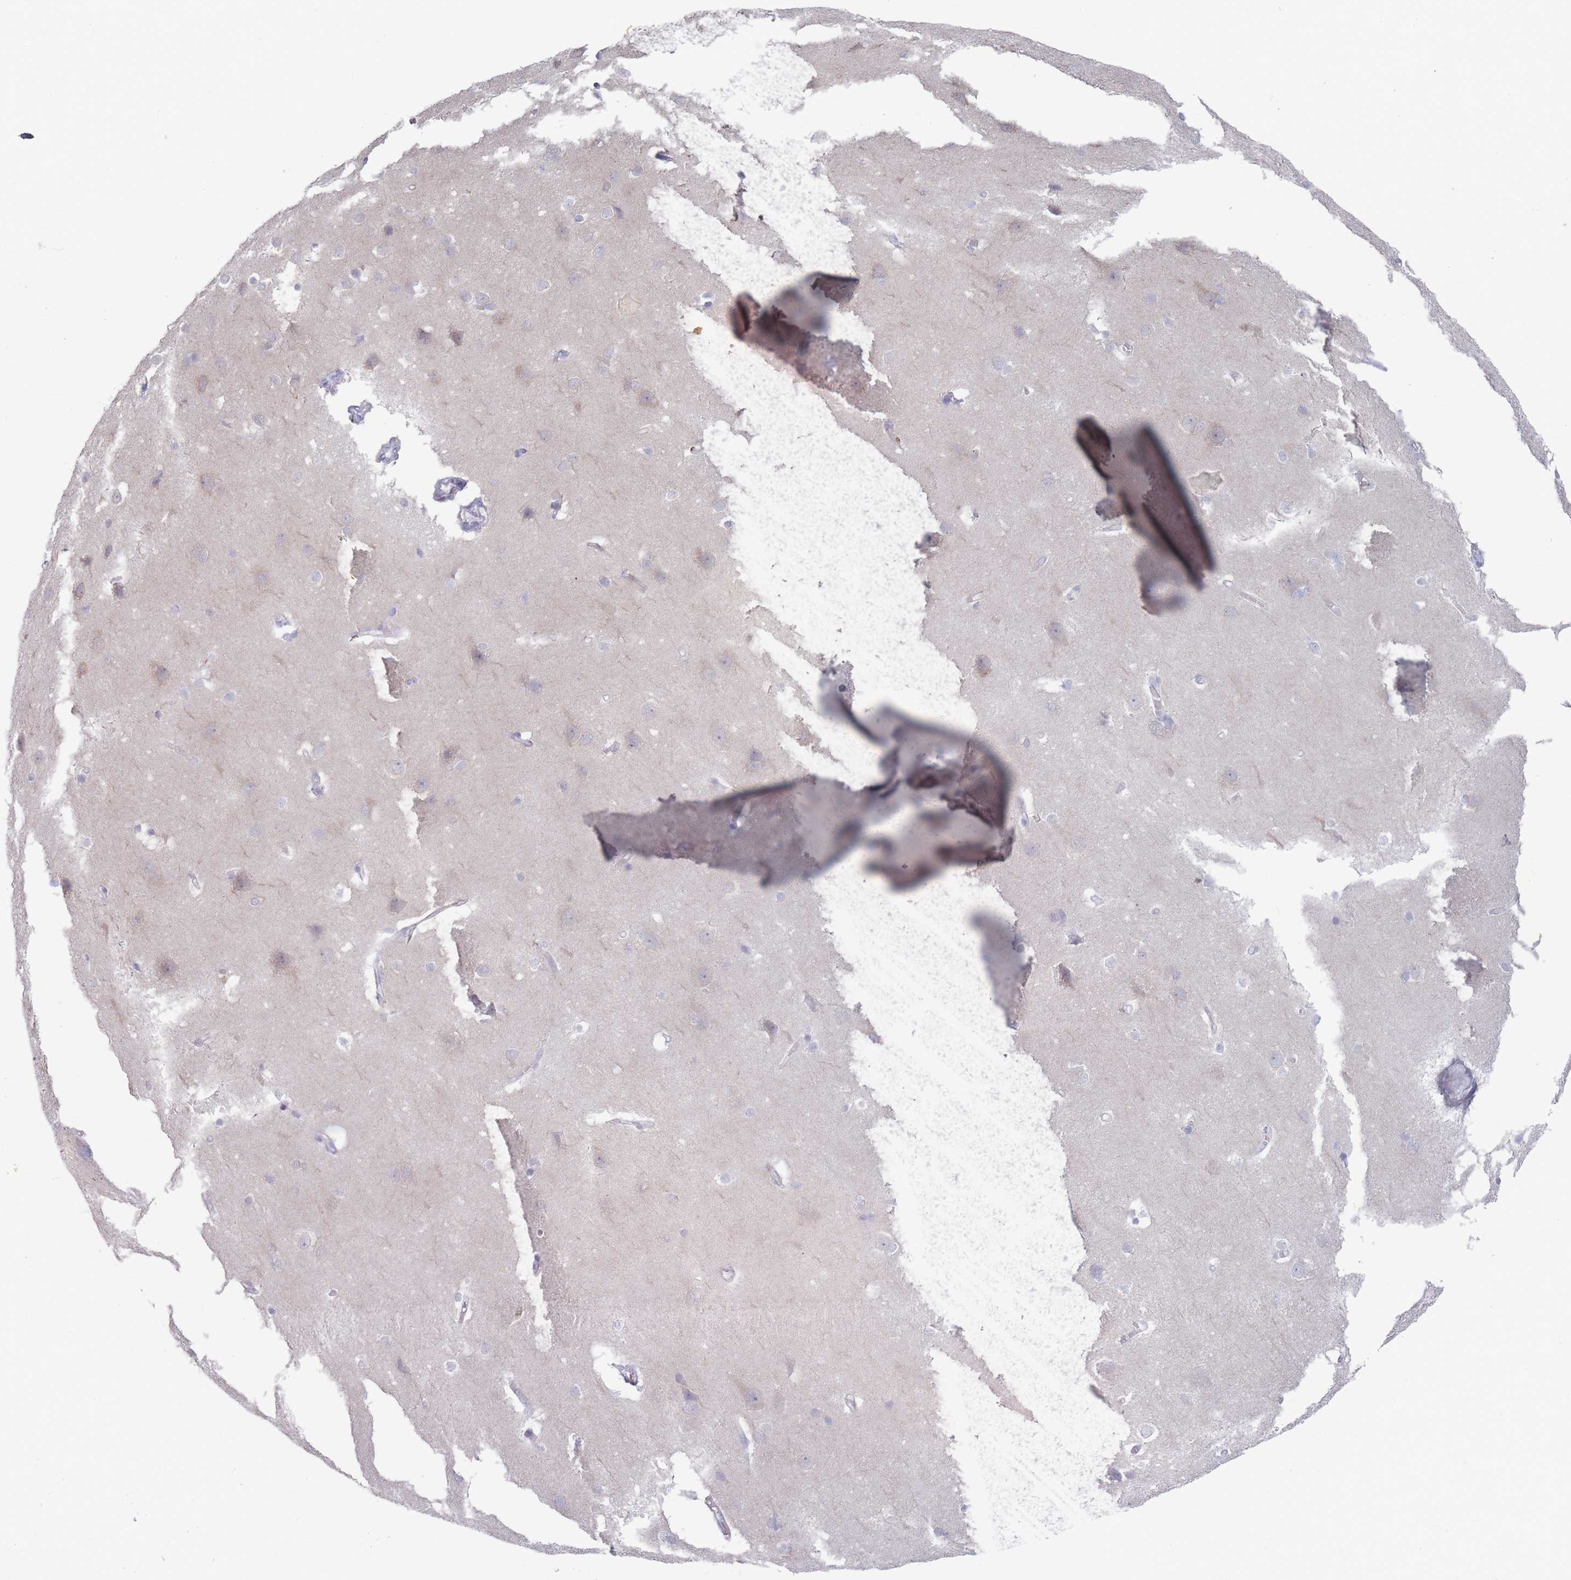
{"staining": {"intensity": "negative", "quantity": "none", "location": "none"}, "tissue": "cerebral cortex", "cell_type": "Endothelial cells", "image_type": "normal", "snomed": [{"axis": "morphology", "description": "Normal tissue, NOS"}, {"axis": "topography", "description": "Cerebral cortex"}], "caption": "Immunohistochemistry (IHC) micrograph of unremarkable cerebral cortex: cerebral cortex stained with DAB demonstrates no significant protein expression in endothelial cells.", "gene": "PAIP2B", "patient": {"sex": "male", "age": 37}}